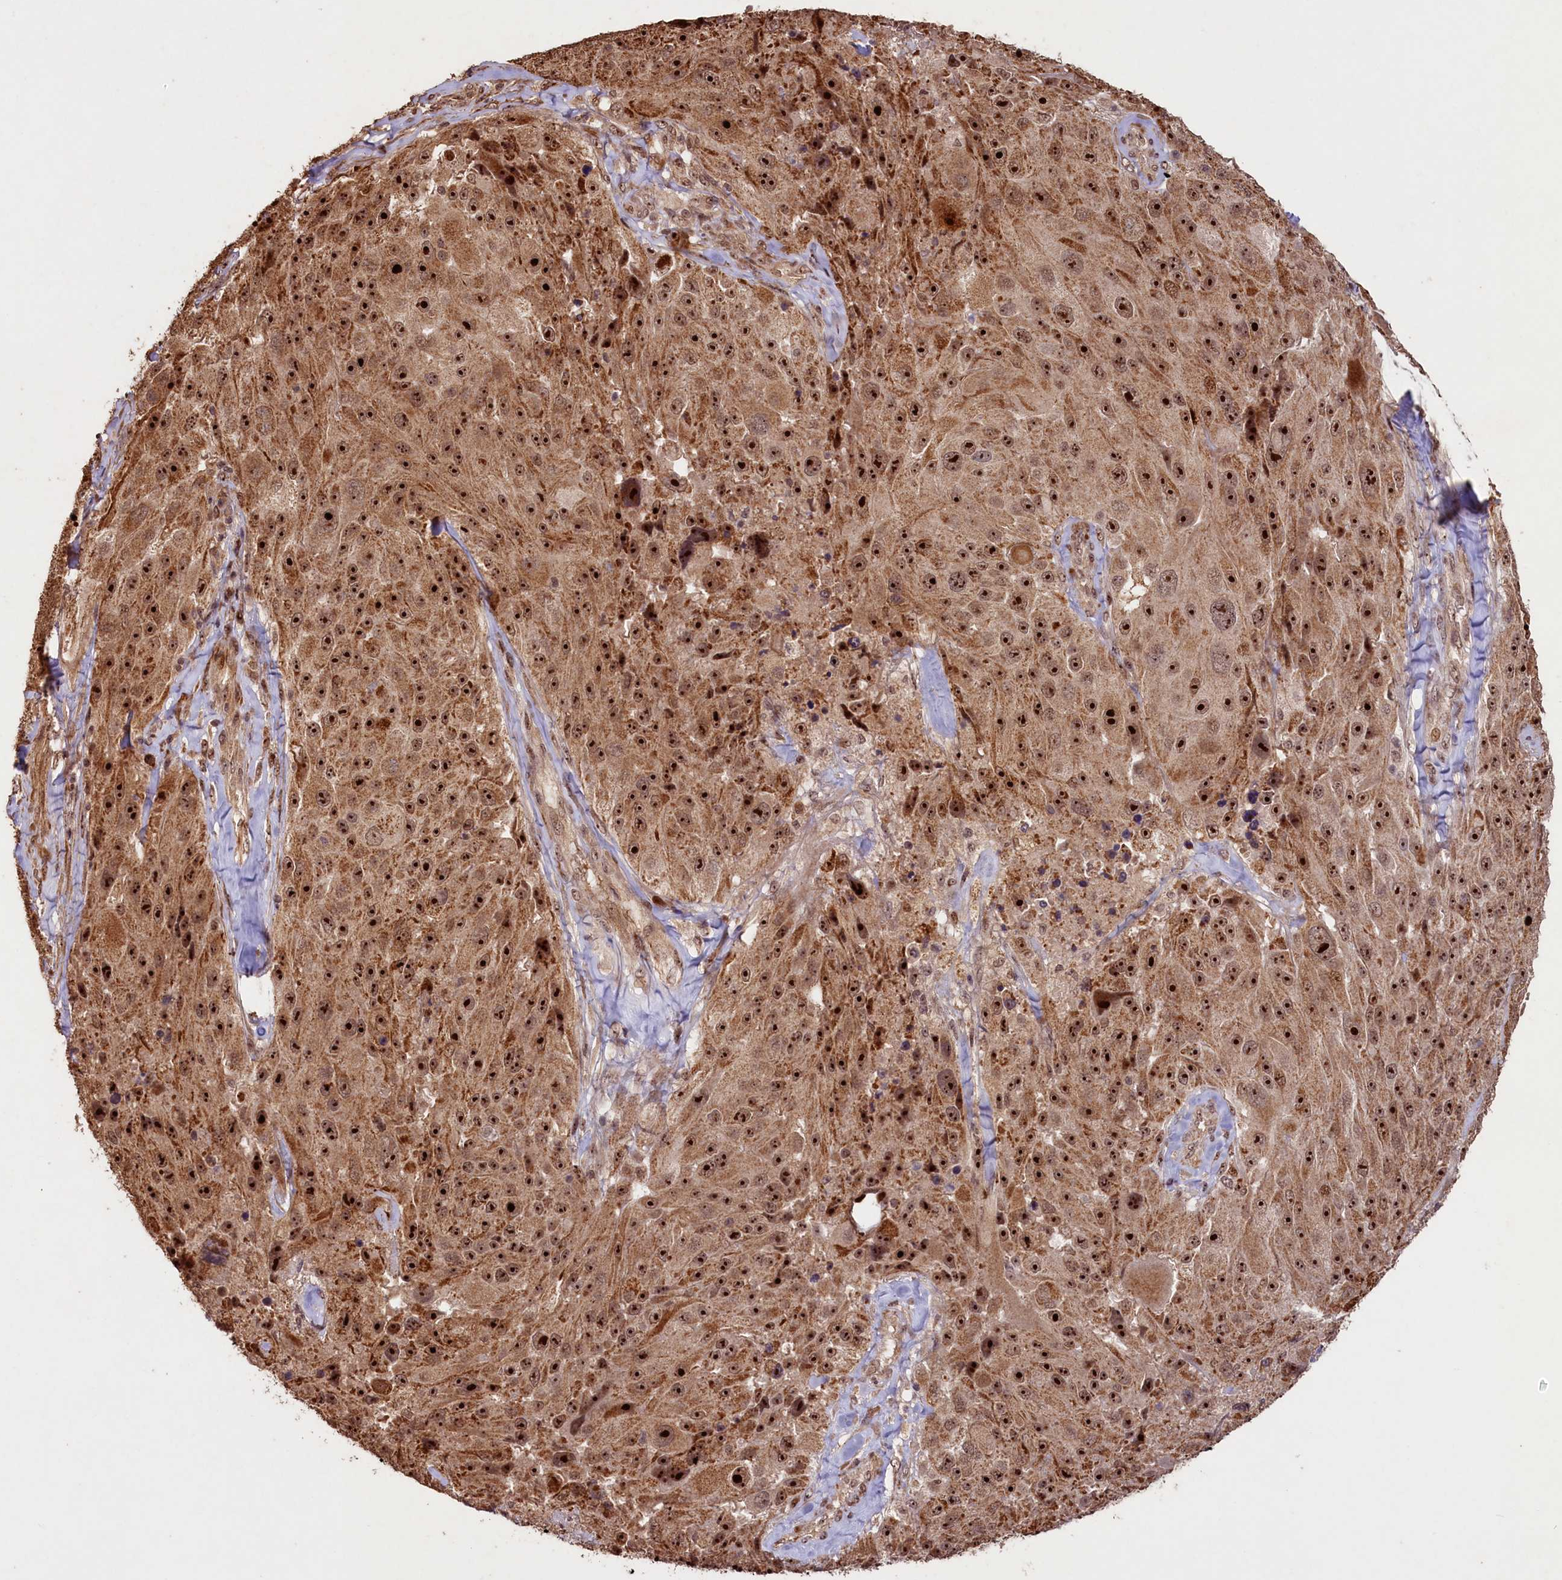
{"staining": {"intensity": "strong", "quantity": ">75%", "location": "cytoplasmic/membranous,nuclear"}, "tissue": "melanoma", "cell_type": "Tumor cells", "image_type": "cancer", "snomed": [{"axis": "morphology", "description": "Malignant melanoma, Metastatic site"}, {"axis": "topography", "description": "Lymph node"}], "caption": "Human melanoma stained with a brown dye demonstrates strong cytoplasmic/membranous and nuclear positive expression in about >75% of tumor cells.", "gene": "SHPRH", "patient": {"sex": "male", "age": 62}}